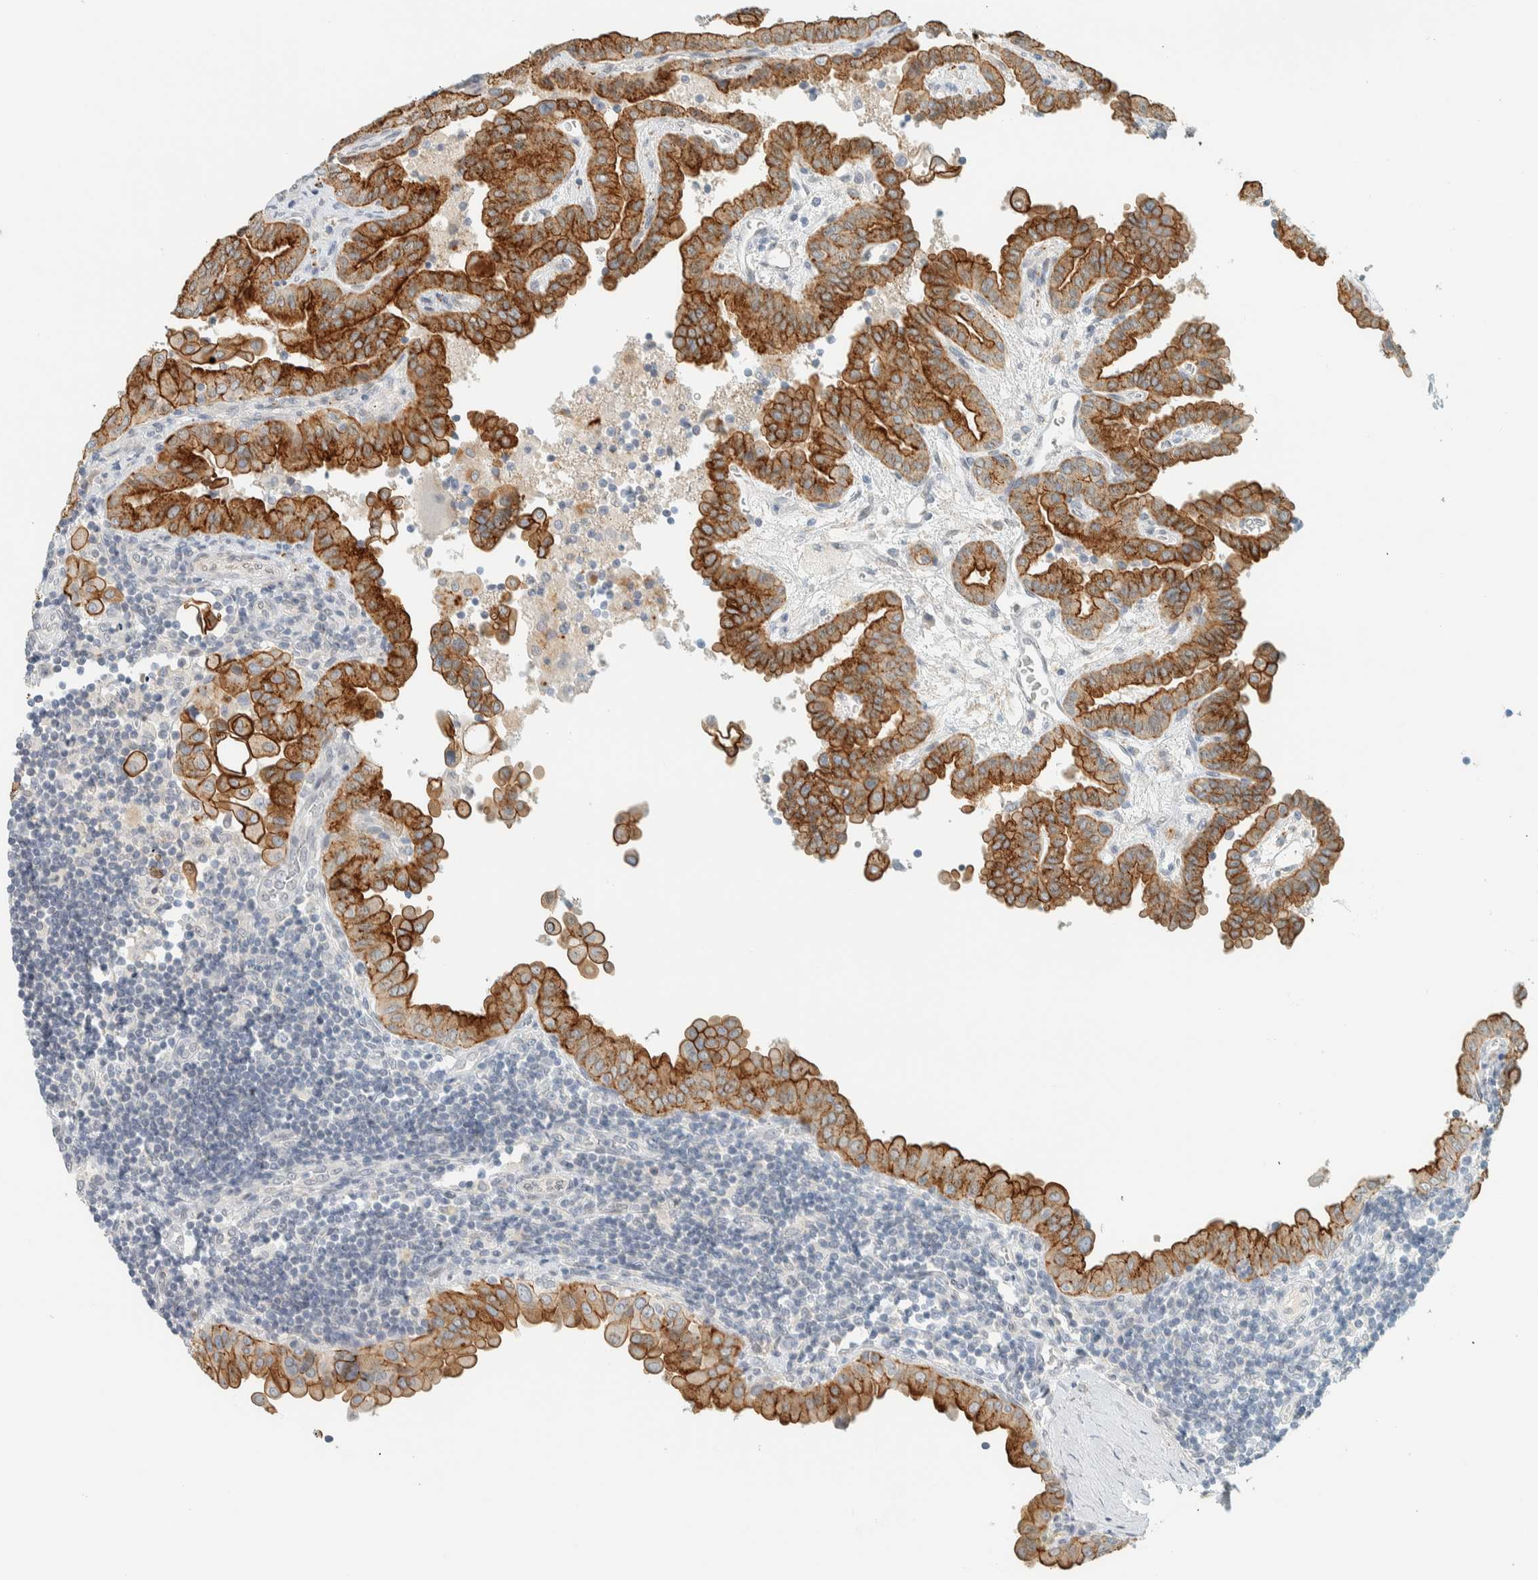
{"staining": {"intensity": "strong", "quantity": ">75%", "location": "cytoplasmic/membranous"}, "tissue": "thyroid cancer", "cell_type": "Tumor cells", "image_type": "cancer", "snomed": [{"axis": "morphology", "description": "Papillary adenocarcinoma, NOS"}, {"axis": "topography", "description": "Thyroid gland"}], "caption": "Immunohistochemical staining of human thyroid papillary adenocarcinoma demonstrates strong cytoplasmic/membranous protein staining in approximately >75% of tumor cells. (DAB = brown stain, brightfield microscopy at high magnification).", "gene": "C1QTNF12", "patient": {"sex": "male", "age": 33}}